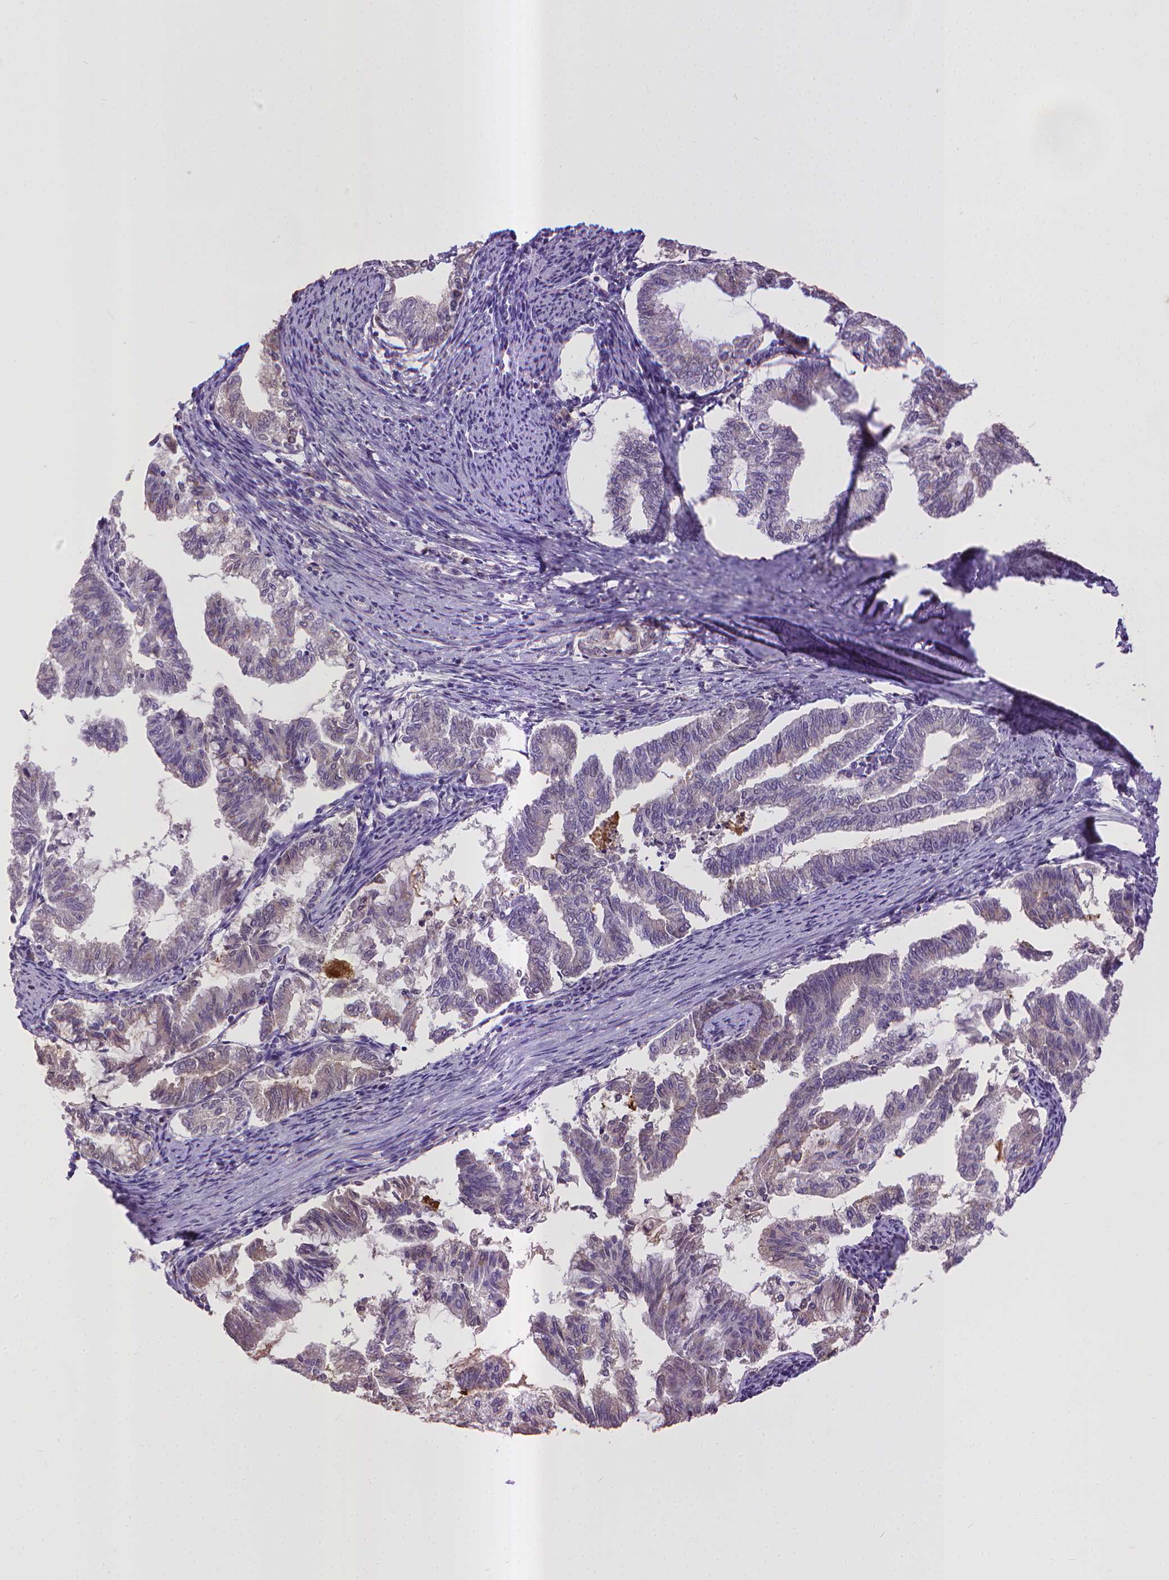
{"staining": {"intensity": "negative", "quantity": "none", "location": "none"}, "tissue": "endometrial cancer", "cell_type": "Tumor cells", "image_type": "cancer", "snomed": [{"axis": "morphology", "description": "Adenocarcinoma, NOS"}, {"axis": "topography", "description": "Endometrium"}], "caption": "High power microscopy image of an IHC image of endometrial cancer, revealing no significant staining in tumor cells.", "gene": "CPM", "patient": {"sex": "female", "age": 79}}